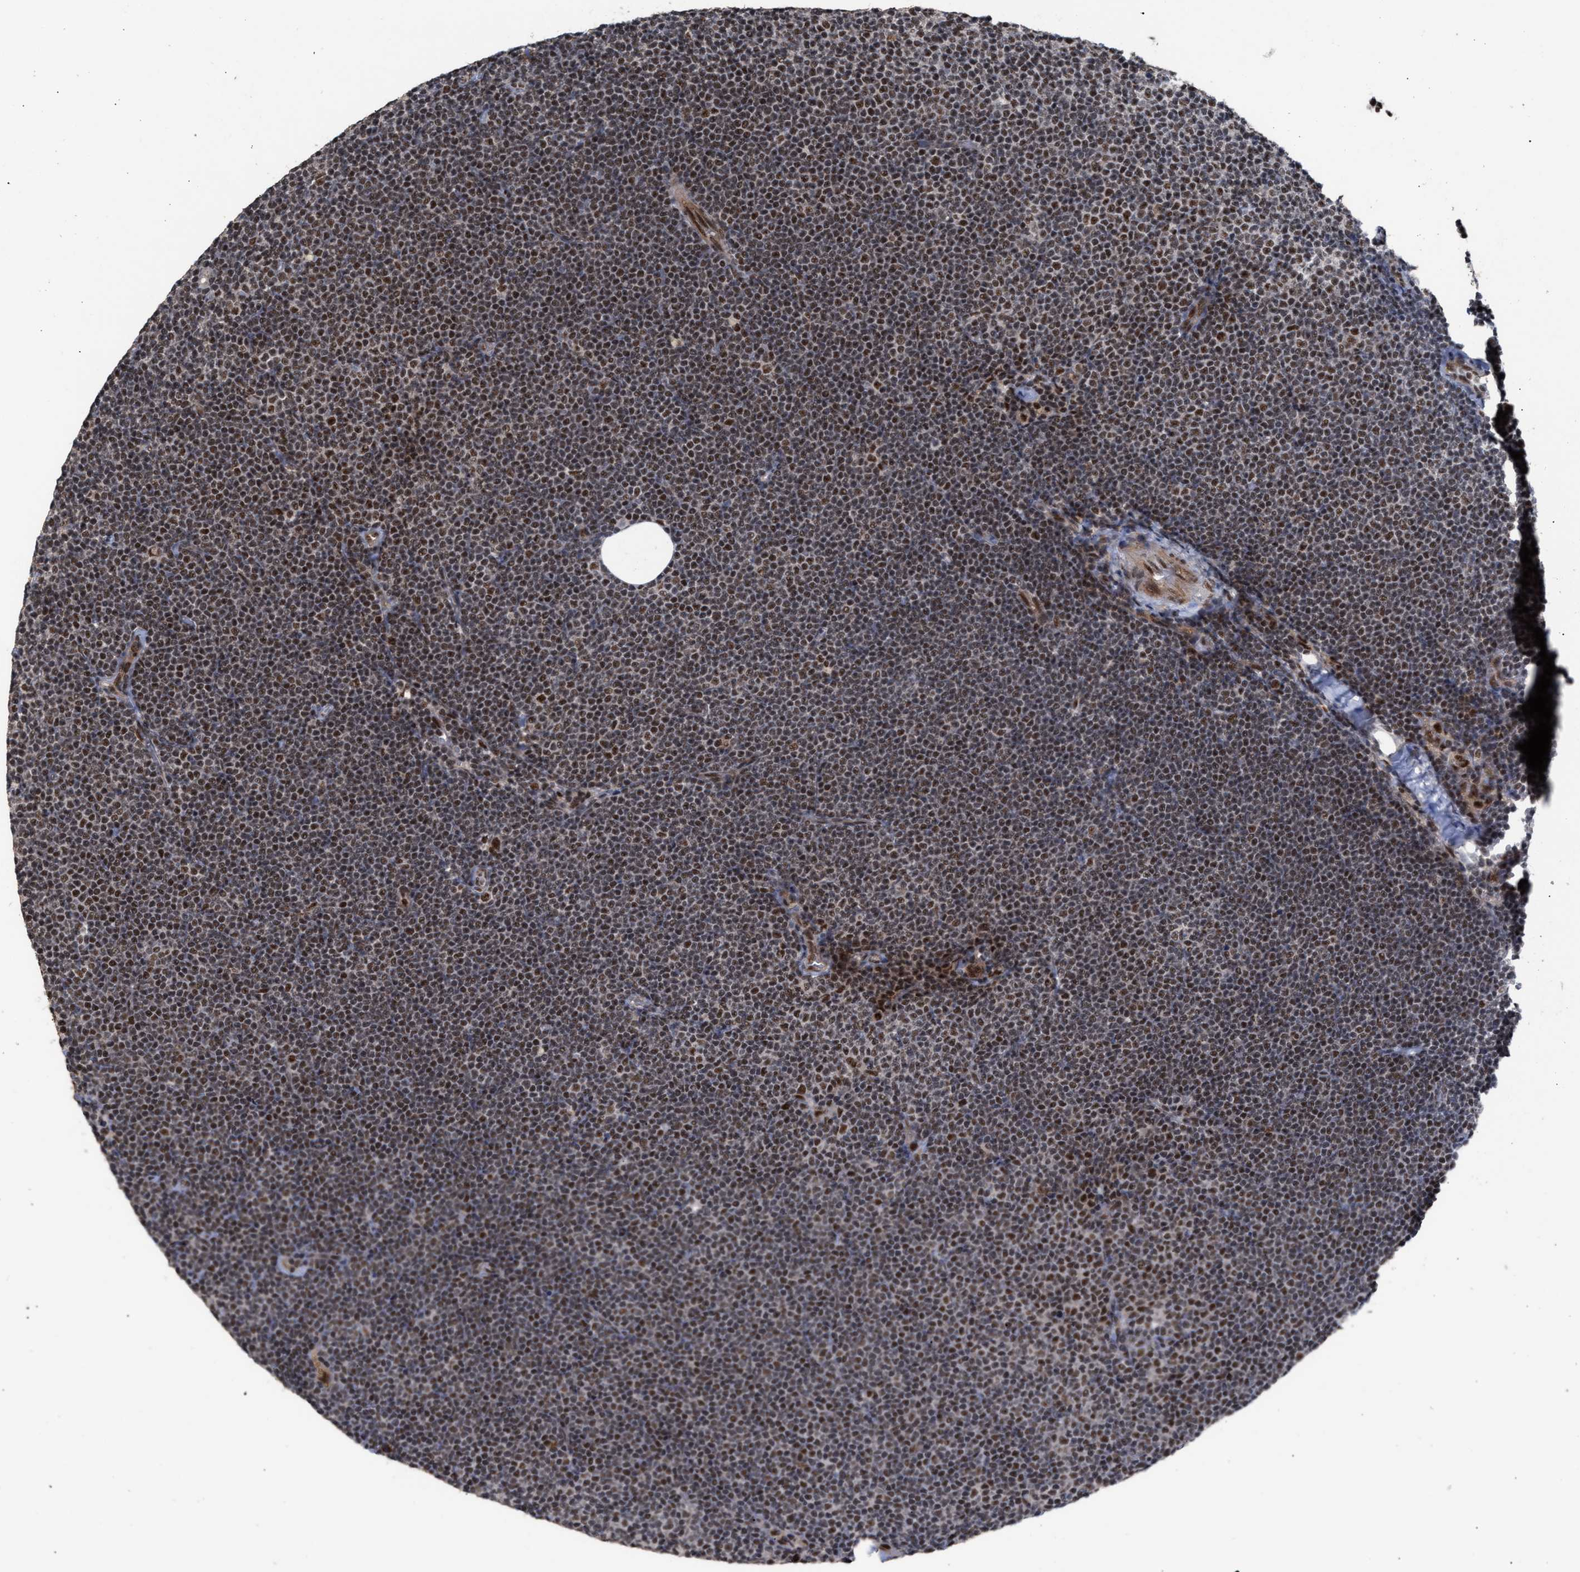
{"staining": {"intensity": "strong", "quantity": ">75%", "location": "nuclear"}, "tissue": "lymphoma", "cell_type": "Tumor cells", "image_type": "cancer", "snomed": [{"axis": "morphology", "description": "Malignant lymphoma, non-Hodgkin's type, Low grade"}, {"axis": "topography", "description": "Lymph node"}], "caption": "Lymphoma stained for a protein reveals strong nuclear positivity in tumor cells.", "gene": "EIF4A3", "patient": {"sex": "female", "age": 53}}